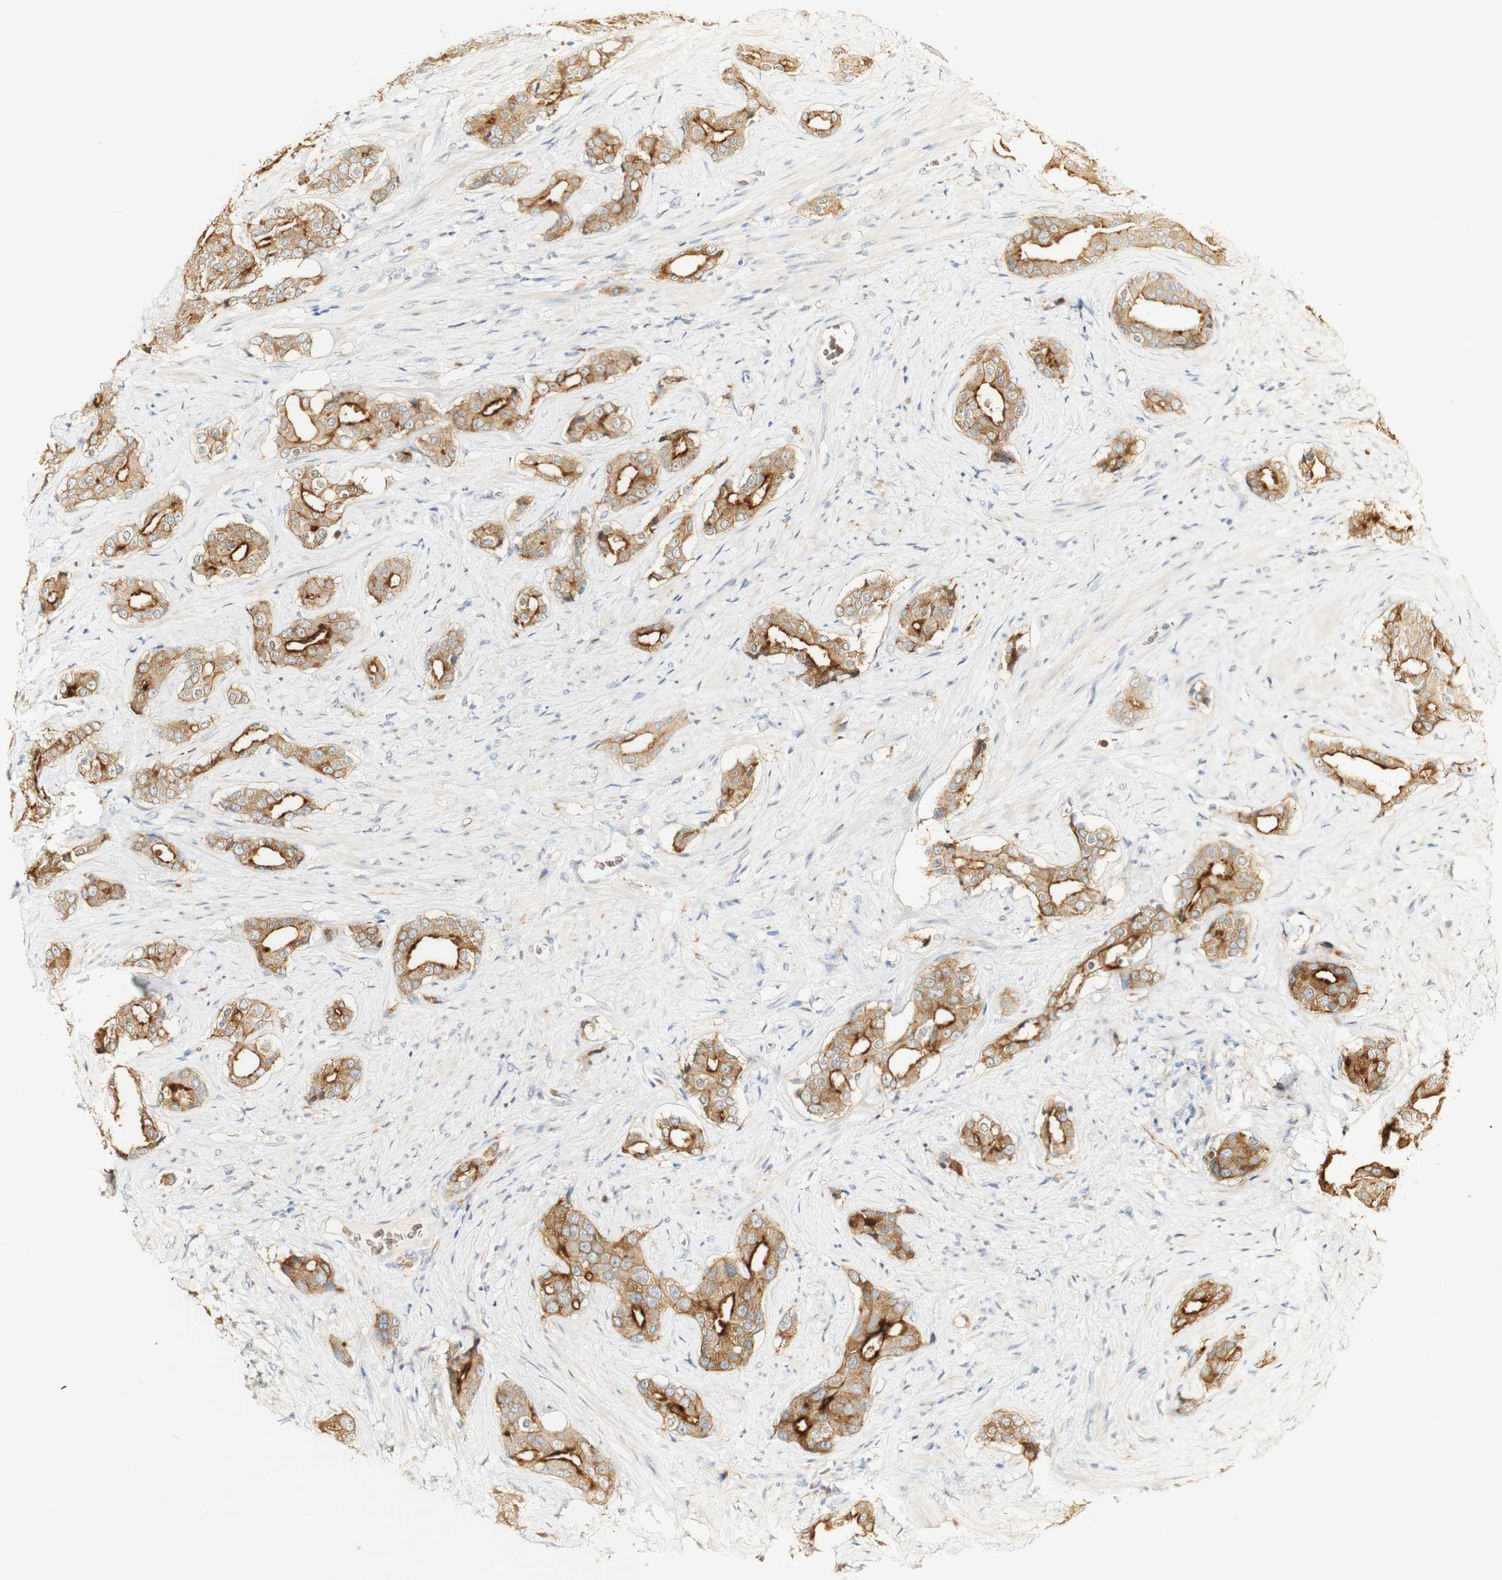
{"staining": {"intensity": "strong", "quantity": ">75%", "location": "cytoplasmic/membranous"}, "tissue": "prostate cancer", "cell_type": "Tumor cells", "image_type": "cancer", "snomed": [{"axis": "morphology", "description": "Adenocarcinoma, High grade"}, {"axis": "topography", "description": "Prostate"}], "caption": "Immunohistochemistry (IHC) histopathology image of neoplastic tissue: prostate cancer (high-grade adenocarcinoma) stained using immunohistochemistry (IHC) exhibits high levels of strong protein expression localized specifically in the cytoplasmic/membranous of tumor cells, appearing as a cytoplasmic/membranous brown color.", "gene": "SYT7", "patient": {"sex": "male", "age": 71}}